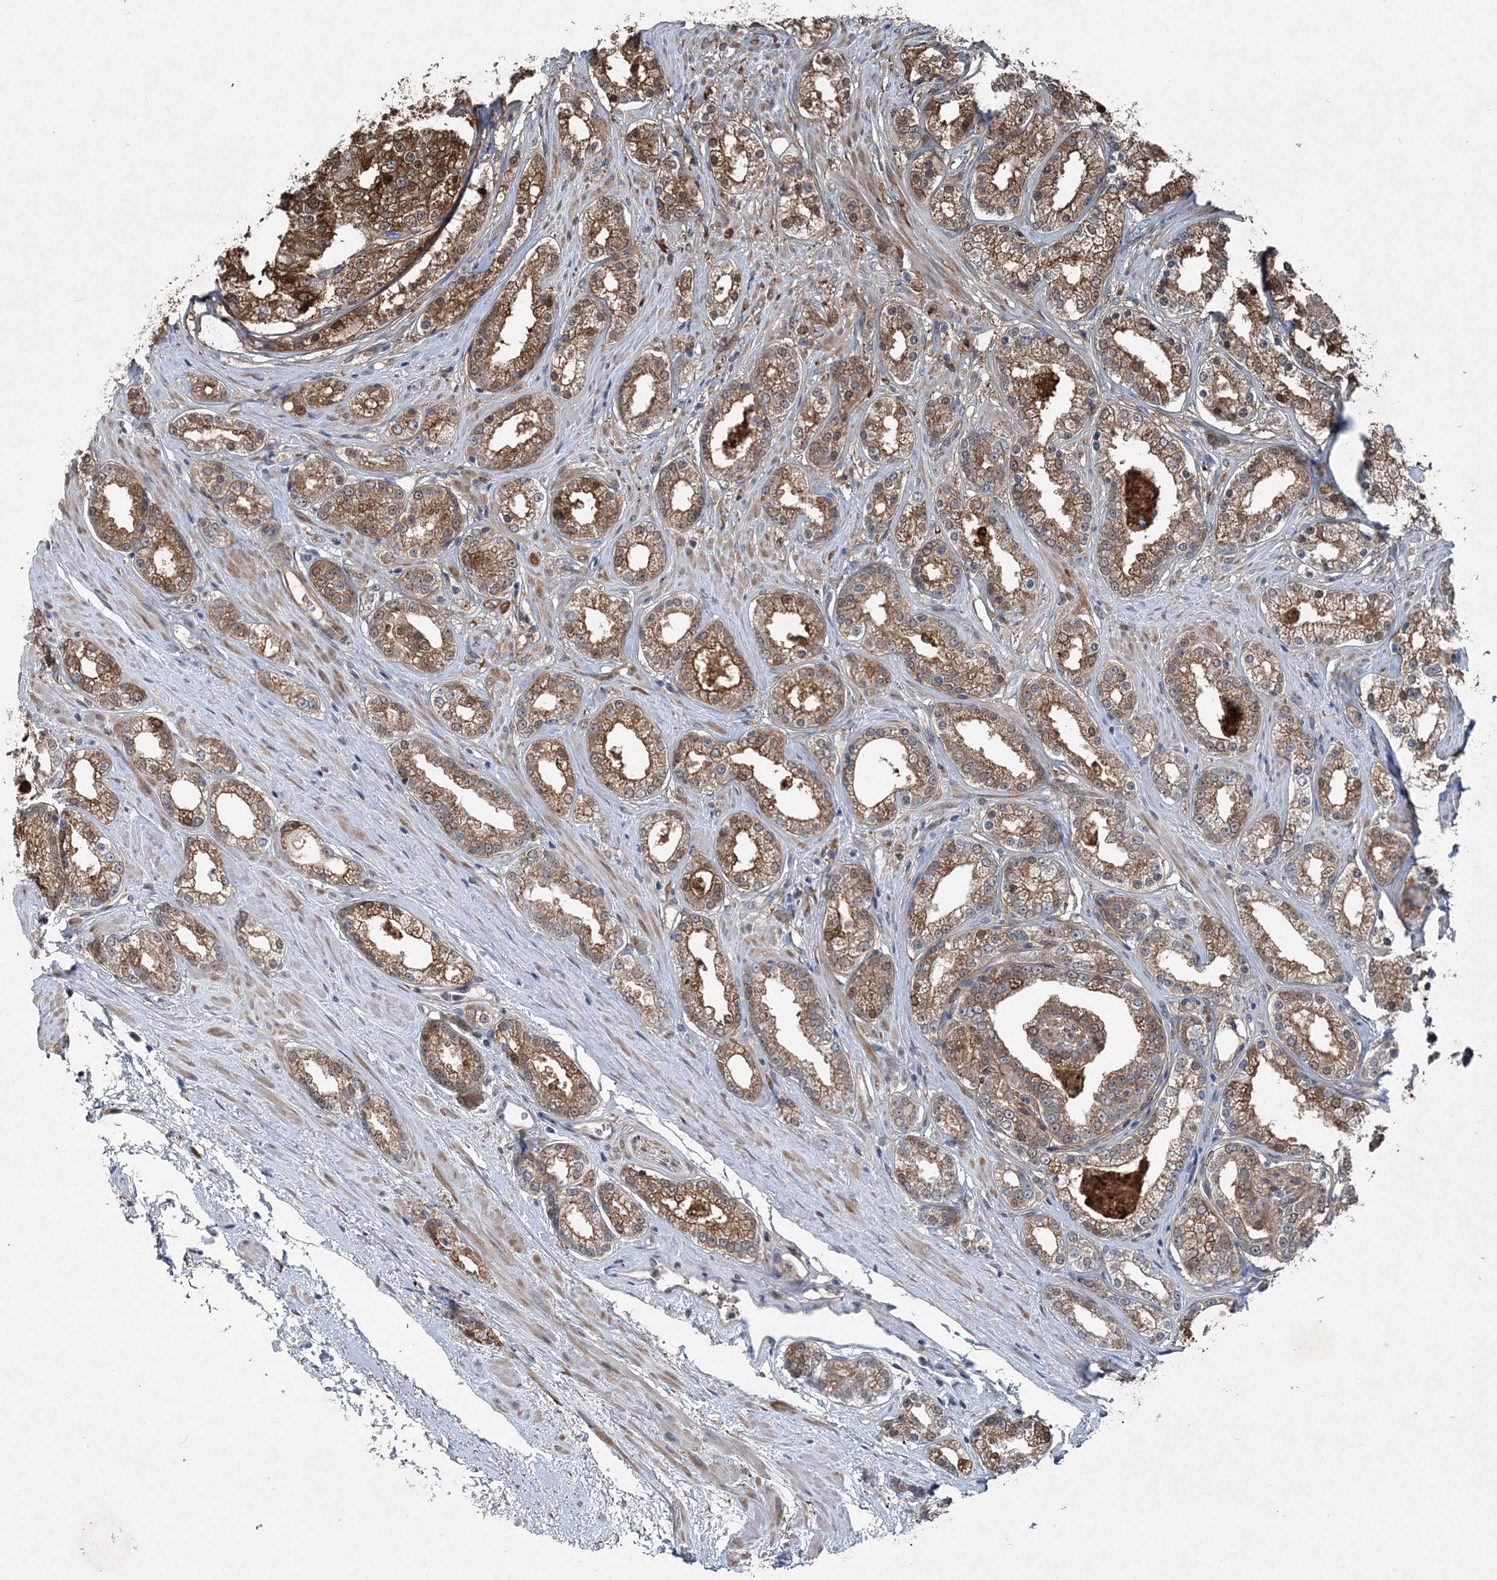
{"staining": {"intensity": "moderate", "quantity": ">75%", "location": "cytoplasmic/membranous"}, "tissue": "prostate cancer", "cell_type": "Tumor cells", "image_type": "cancer", "snomed": [{"axis": "morphology", "description": "Normal tissue, NOS"}, {"axis": "morphology", "description": "Adenocarcinoma, High grade"}, {"axis": "topography", "description": "Prostate"}], "caption": "DAB (3,3'-diaminobenzidine) immunohistochemical staining of prostate cancer (high-grade adenocarcinoma) reveals moderate cytoplasmic/membranous protein staining in approximately >75% of tumor cells. The staining was performed using DAB (3,3'-diaminobenzidine) to visualize the protein expression in brown, while the nuclei were stained in blue with hematoxylin (Magnification: 20x).", "gene": "SPOPL", "patient": {"sex": "male", "age": 83}}